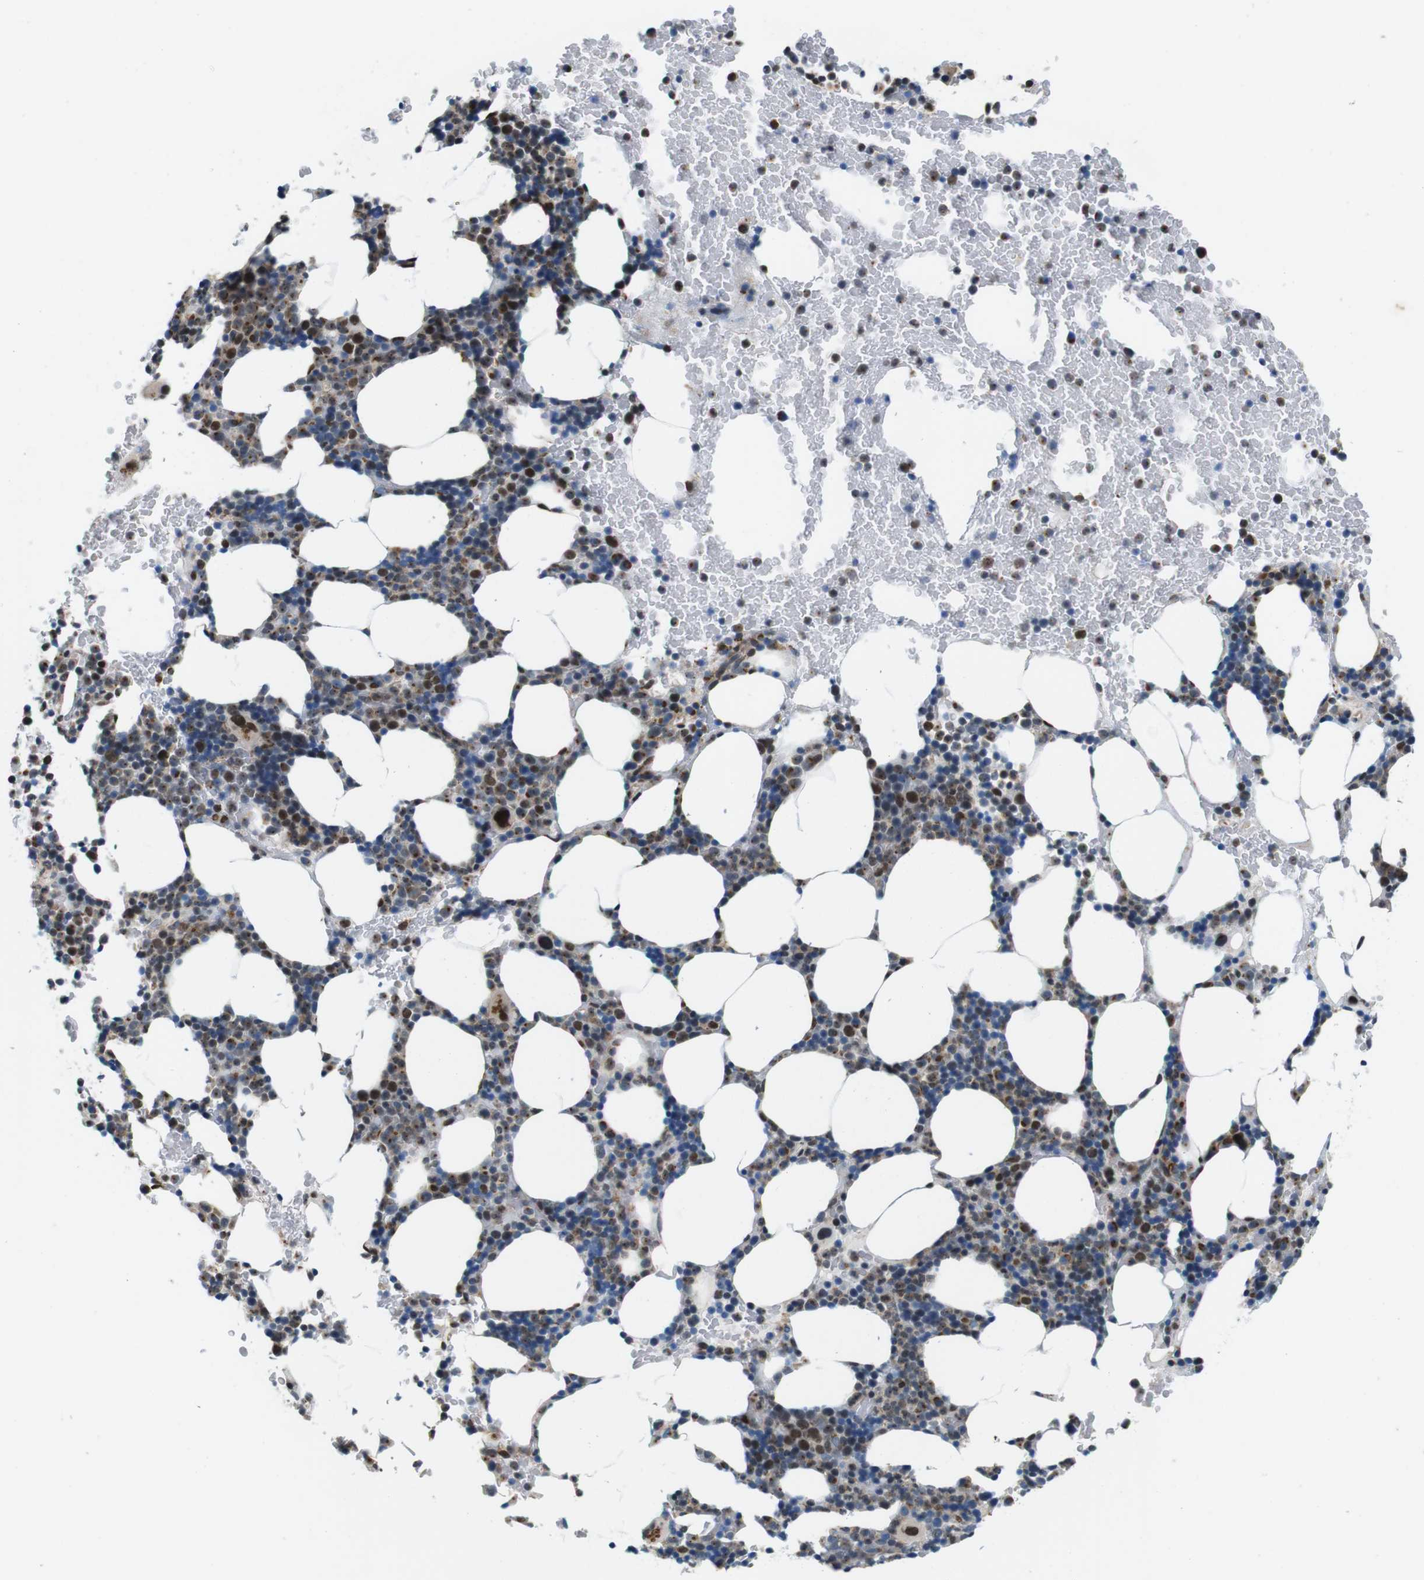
{"staining": {"intensity": "strong", "quantity": "25%-75%", "location": "cytoplasmic/membranous,nuclear"}, "tissue": "bone marrow", "cell_type": "Hematopoietic cells", "image_type": "normal", "snomed": [{"axis": "morphology", "description": "Normal tissue, NOS"}, {"axis": "morphology", "description": "Inflammation, NOS"}, {"axis": "topography", "description": "Bone marrow"}], "caption": "Immunohistochemistry (IHC) of benign bone marrow demonstrates high levels of strong cytoplasmic/membranous,nuclear staining in about 25%-75% of hematopoietic cells.", "gene": "SKI", "patient": {"sex": "female", "age": 70}}